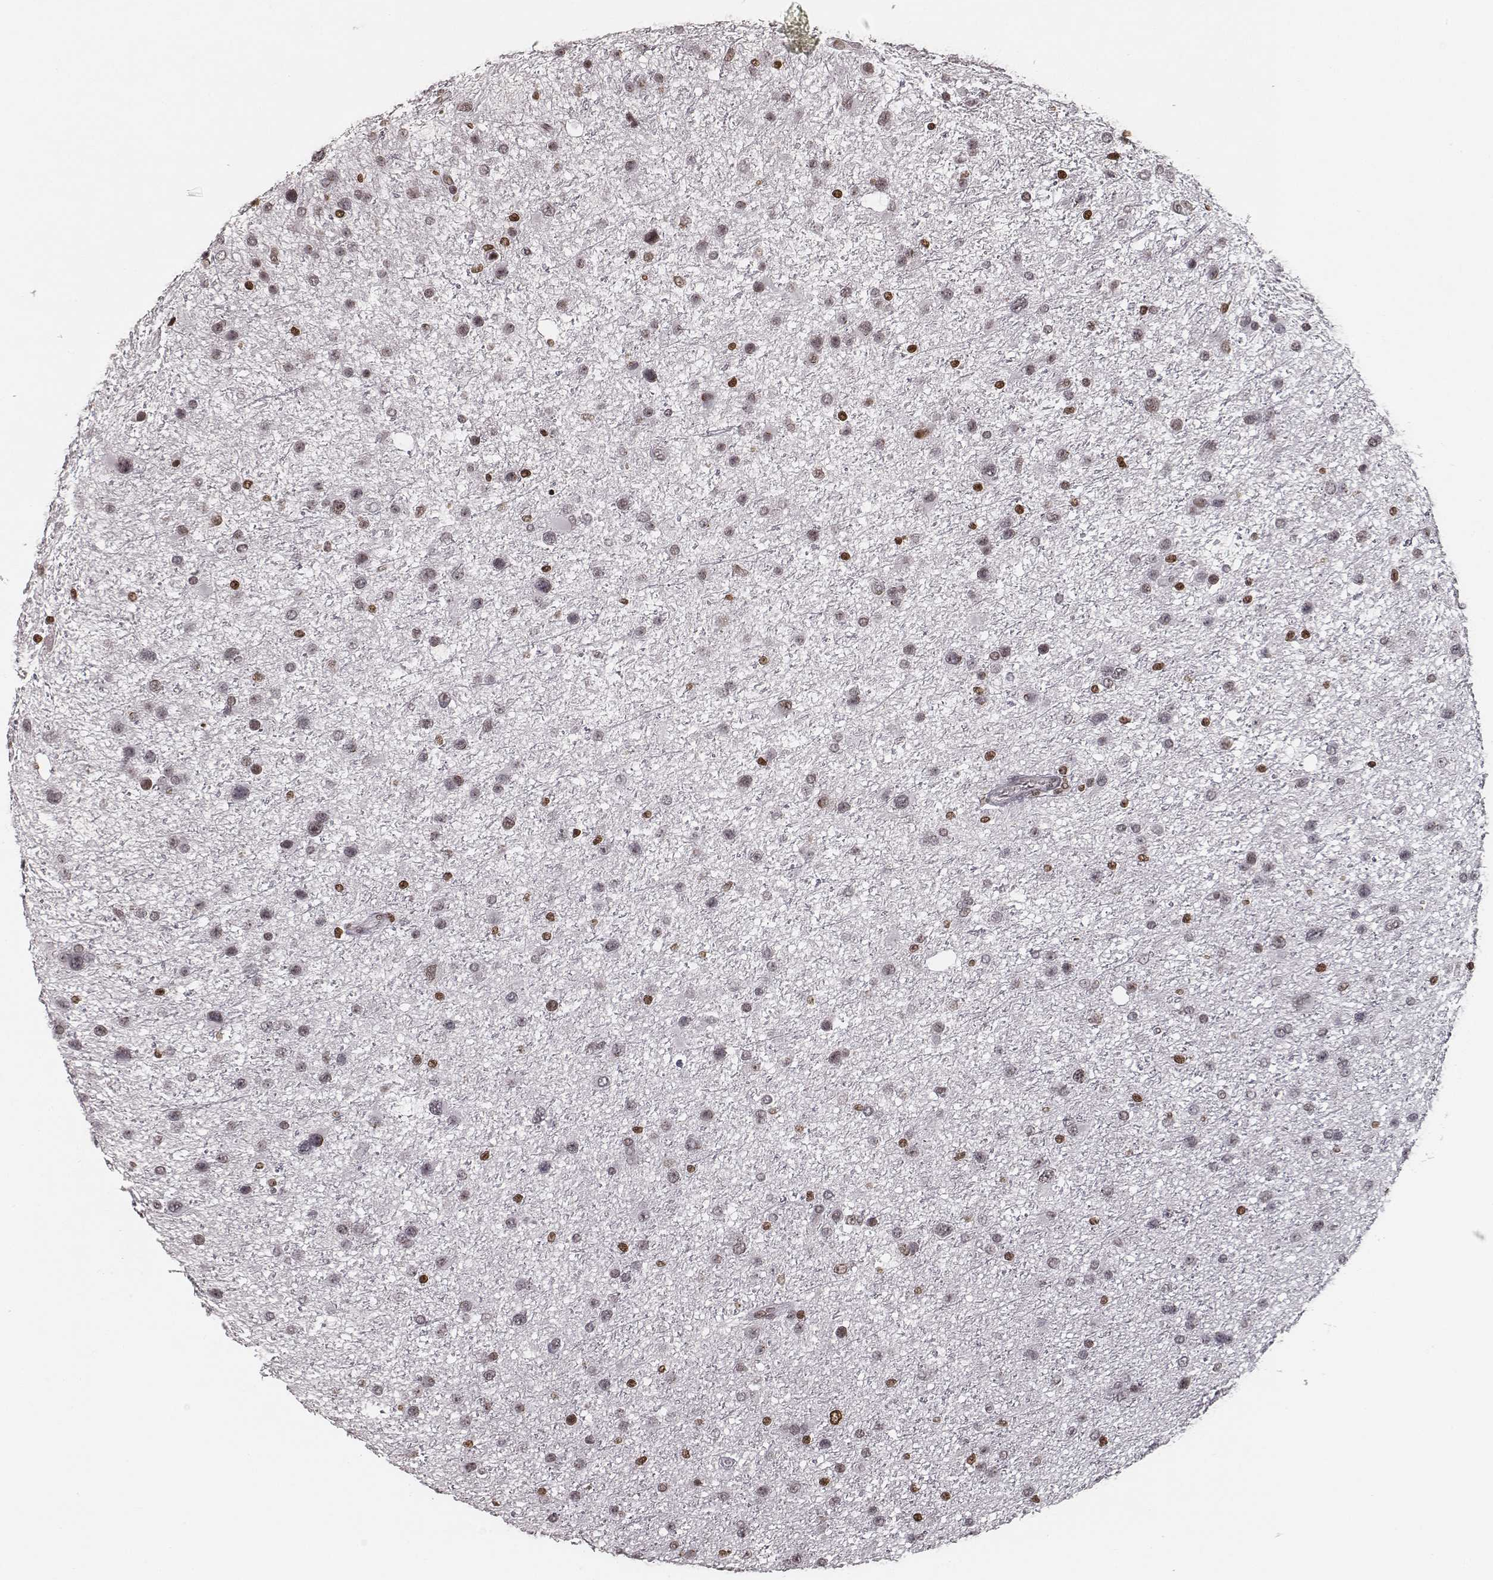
{"staining": {"intensity": "negative", "quantity": "none", "location": "none"}, "tissue": "glioma", "cell_type": "Tumor cells", "image_type": "cancer", "snomed": [{"axis": "morphology", "description": "Glioma, malignant, Low grade"}, {"axis": "topography", "description": "Brain"}], "caption": "Image shows no protein expression in tumor cells of malignant glioma (low-grade) tissue.", "gene": "HMGA2", "patient": {"sex": "female", "age": 32}}